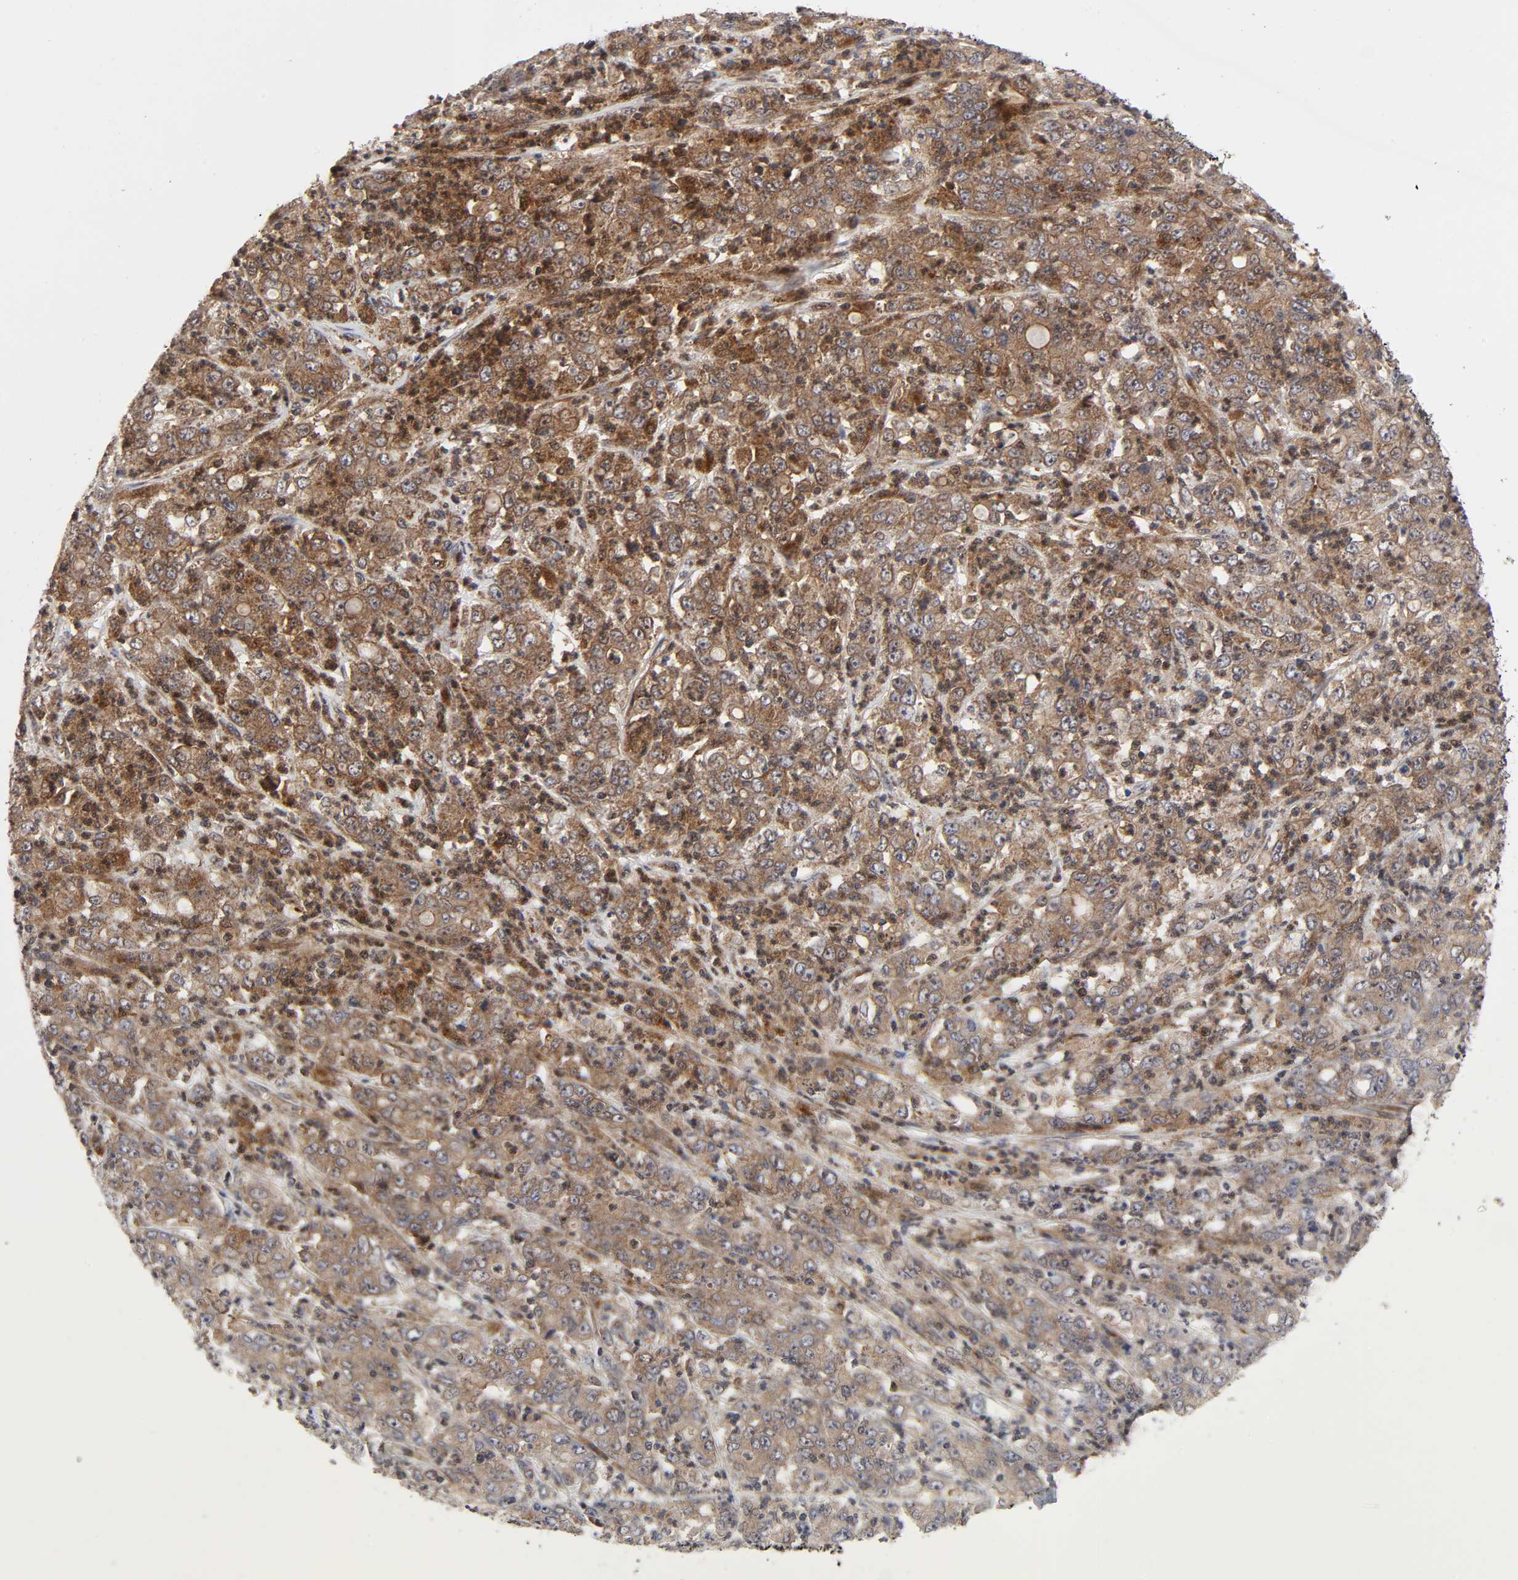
{"staining": {"intensity": "moderate", "quantity": ">75%", "location": "cytoplasmic/membranous,nuclear"}, "tissue": "stomach cancer", "cell_type": "Tumor cells", "image_type": "cancer", "snomed": [{"axis": "morphology", "description": "Adenocarcinoma, NOS"}, {"axis": "topography", "description": "Stomach, lower"}], "caption": "Stomach adenocarcinoma was stained to show a protein in brown. There is medium levels of moderate cytoplasmic/membranous and nuclear positivity in about >75% of tumor cells. (DAB IHC with brightfield microscopy, high magnification).", "gene": "CASP9", "patient": {"sex": "female", "age": 71}}